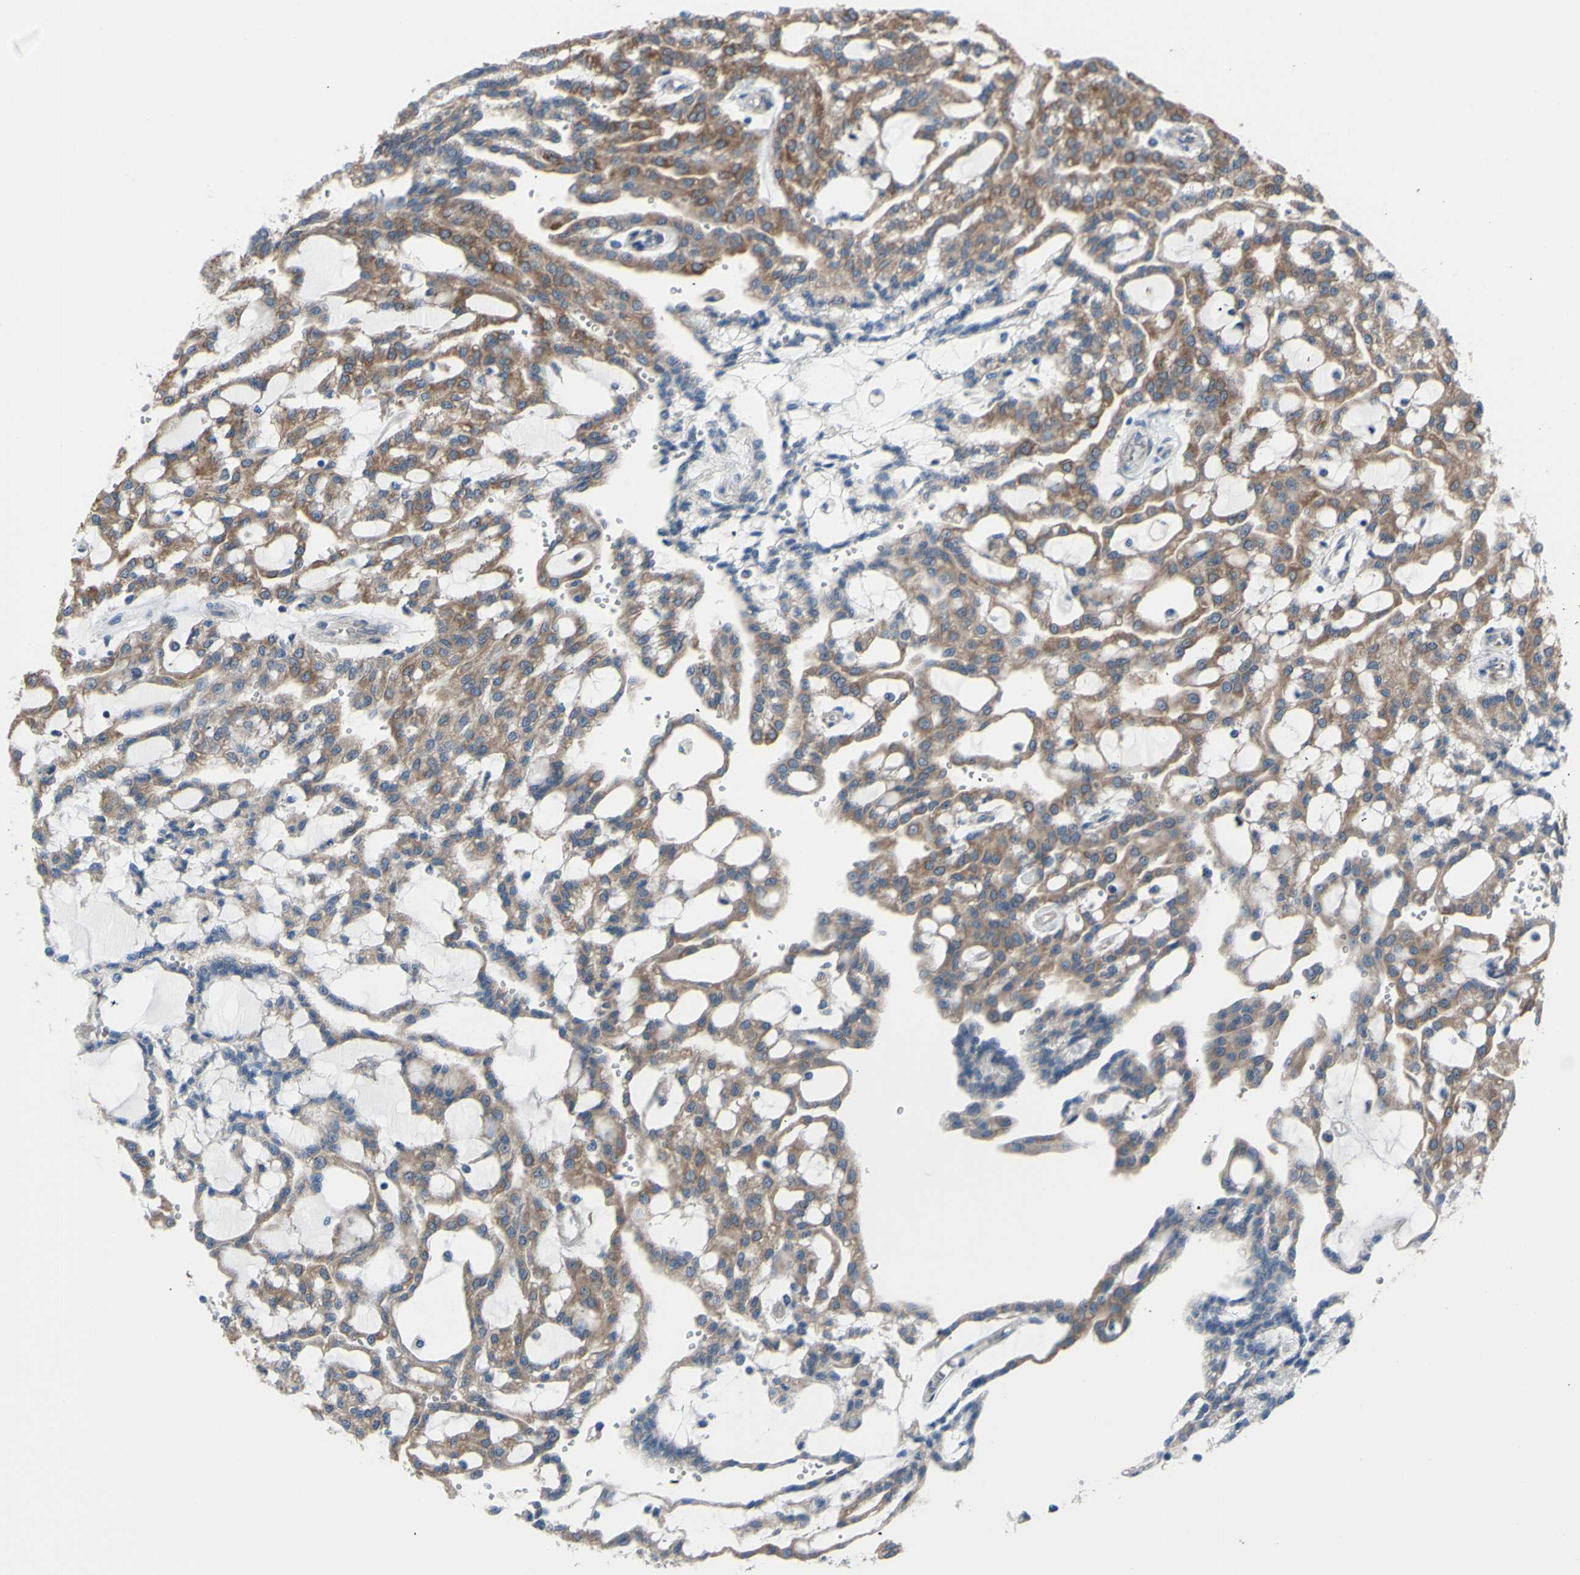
{"staining": {"intensity": "moderate", "quantity": ">75%", "location": "cytoplasmic/membranous"}, "tissue": "renal cancer", "cell_type": "Tumor cells", "image_type": "cancer", "snomed": [{"axis": "morphology", "description": "Adenocarcinoma, NOS"}, {"axis": "topography", "description": "Kidney"}], "caption": "There is medium levels of moderate cytoplasmic/membranous expression in tumor cells of renal cancer (adenocarcinoma), as demonstrated by immunohistochemical staining (brown color).", "gene": "GRAMD2B", "patient": {"sex": "male", "age": 63}}